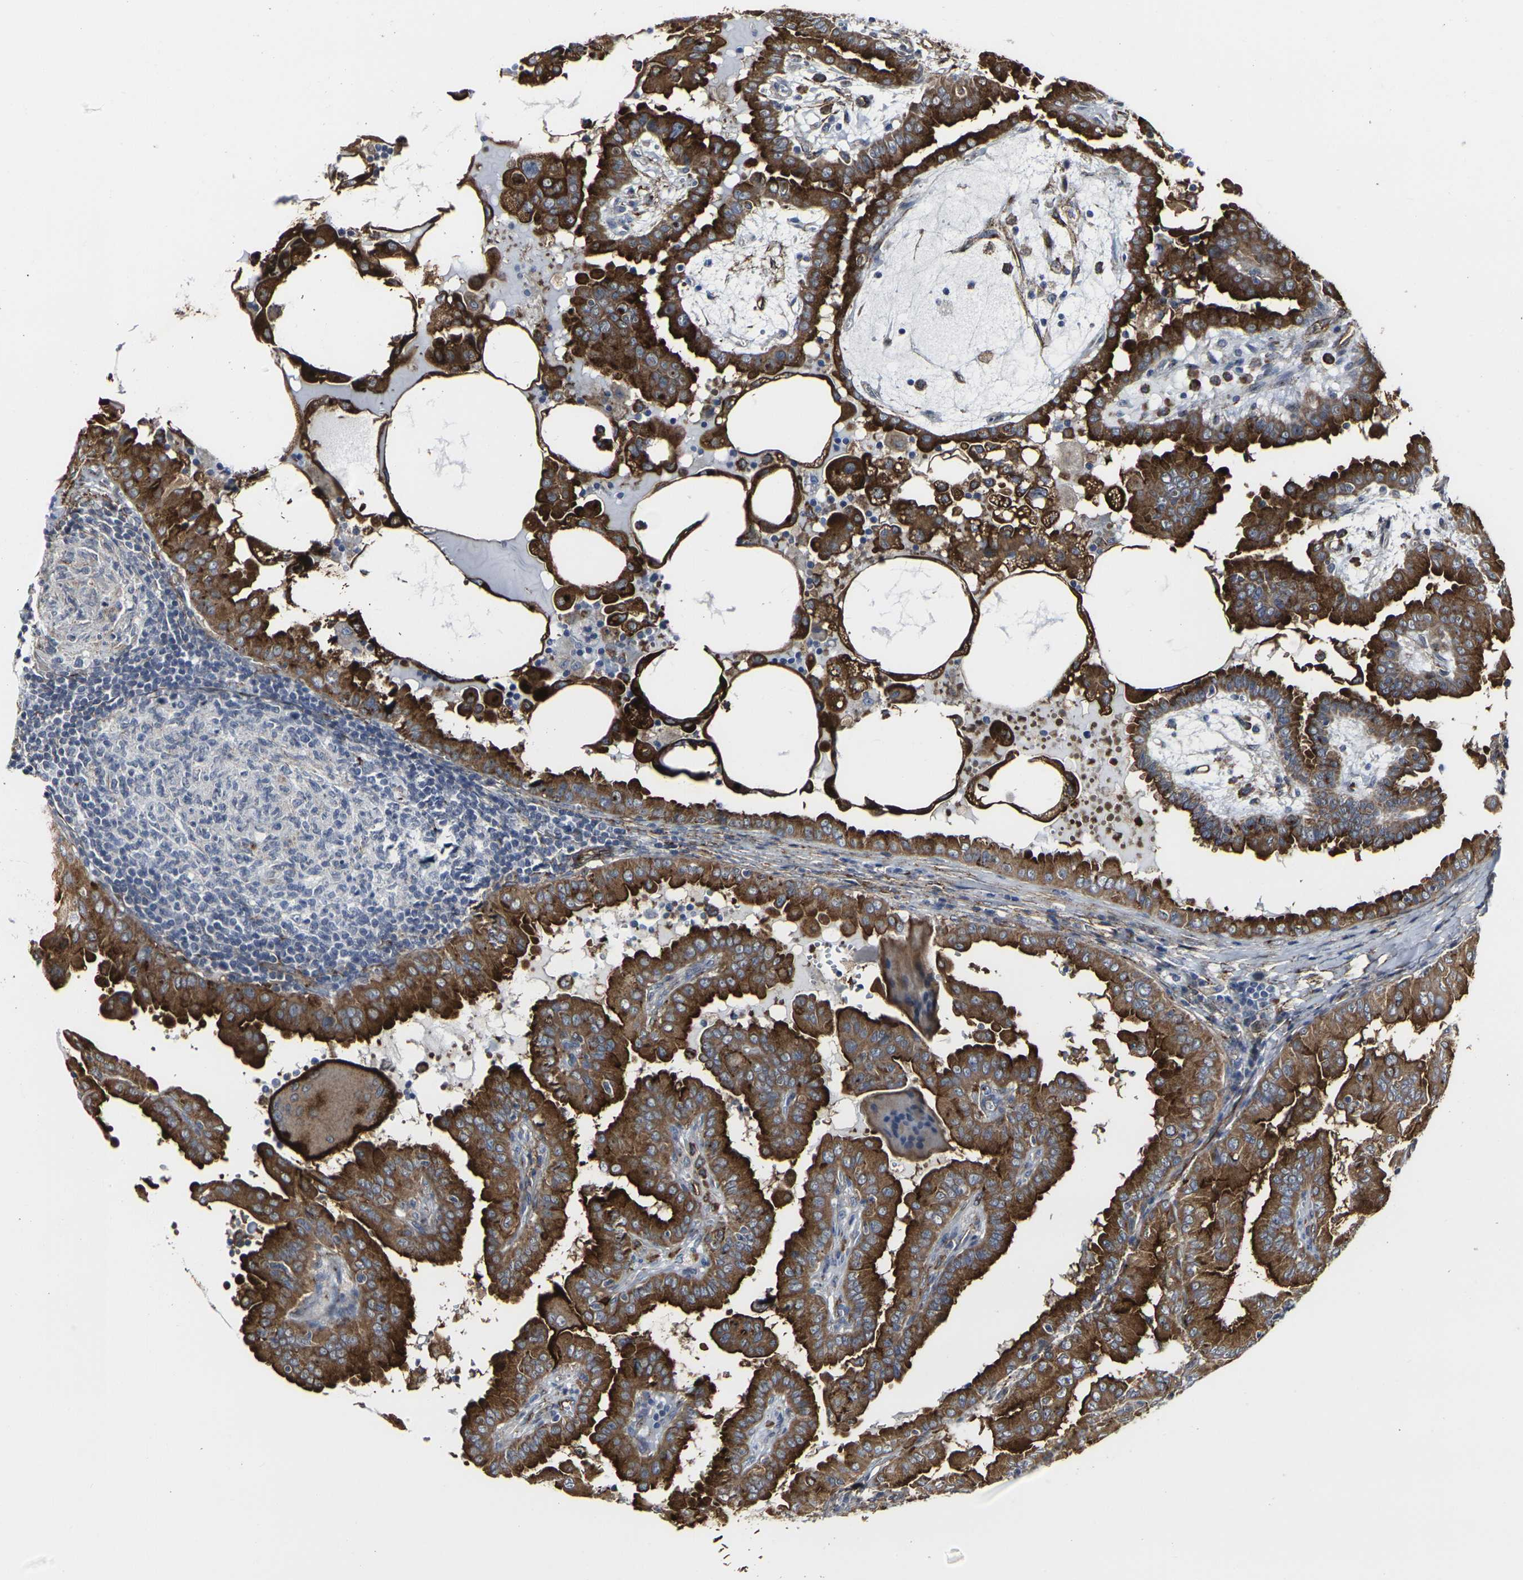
{"staining": {"intensity": "strong", "quantity": ">75%", "location": "cytoplasmic/membranous"}, "tissue": "thyroid cancer", "cell_type": "Tumor cells", "image_type": "cancer", "snomed": [{"axis": "morphology", "description": "Papillary adenocarcinoma, NOS"}, {"axis": "topography", "description": "Thyroid gland"}], "caption": "Thyroid cancer (papillary adenocarcinoma) stained with immunohistochemistry shows strong cytoplasmic/membranous expression in about >75% of tumor cells.", "gene": "MYOF", "patient": {"sex": "male", "age": 33}}